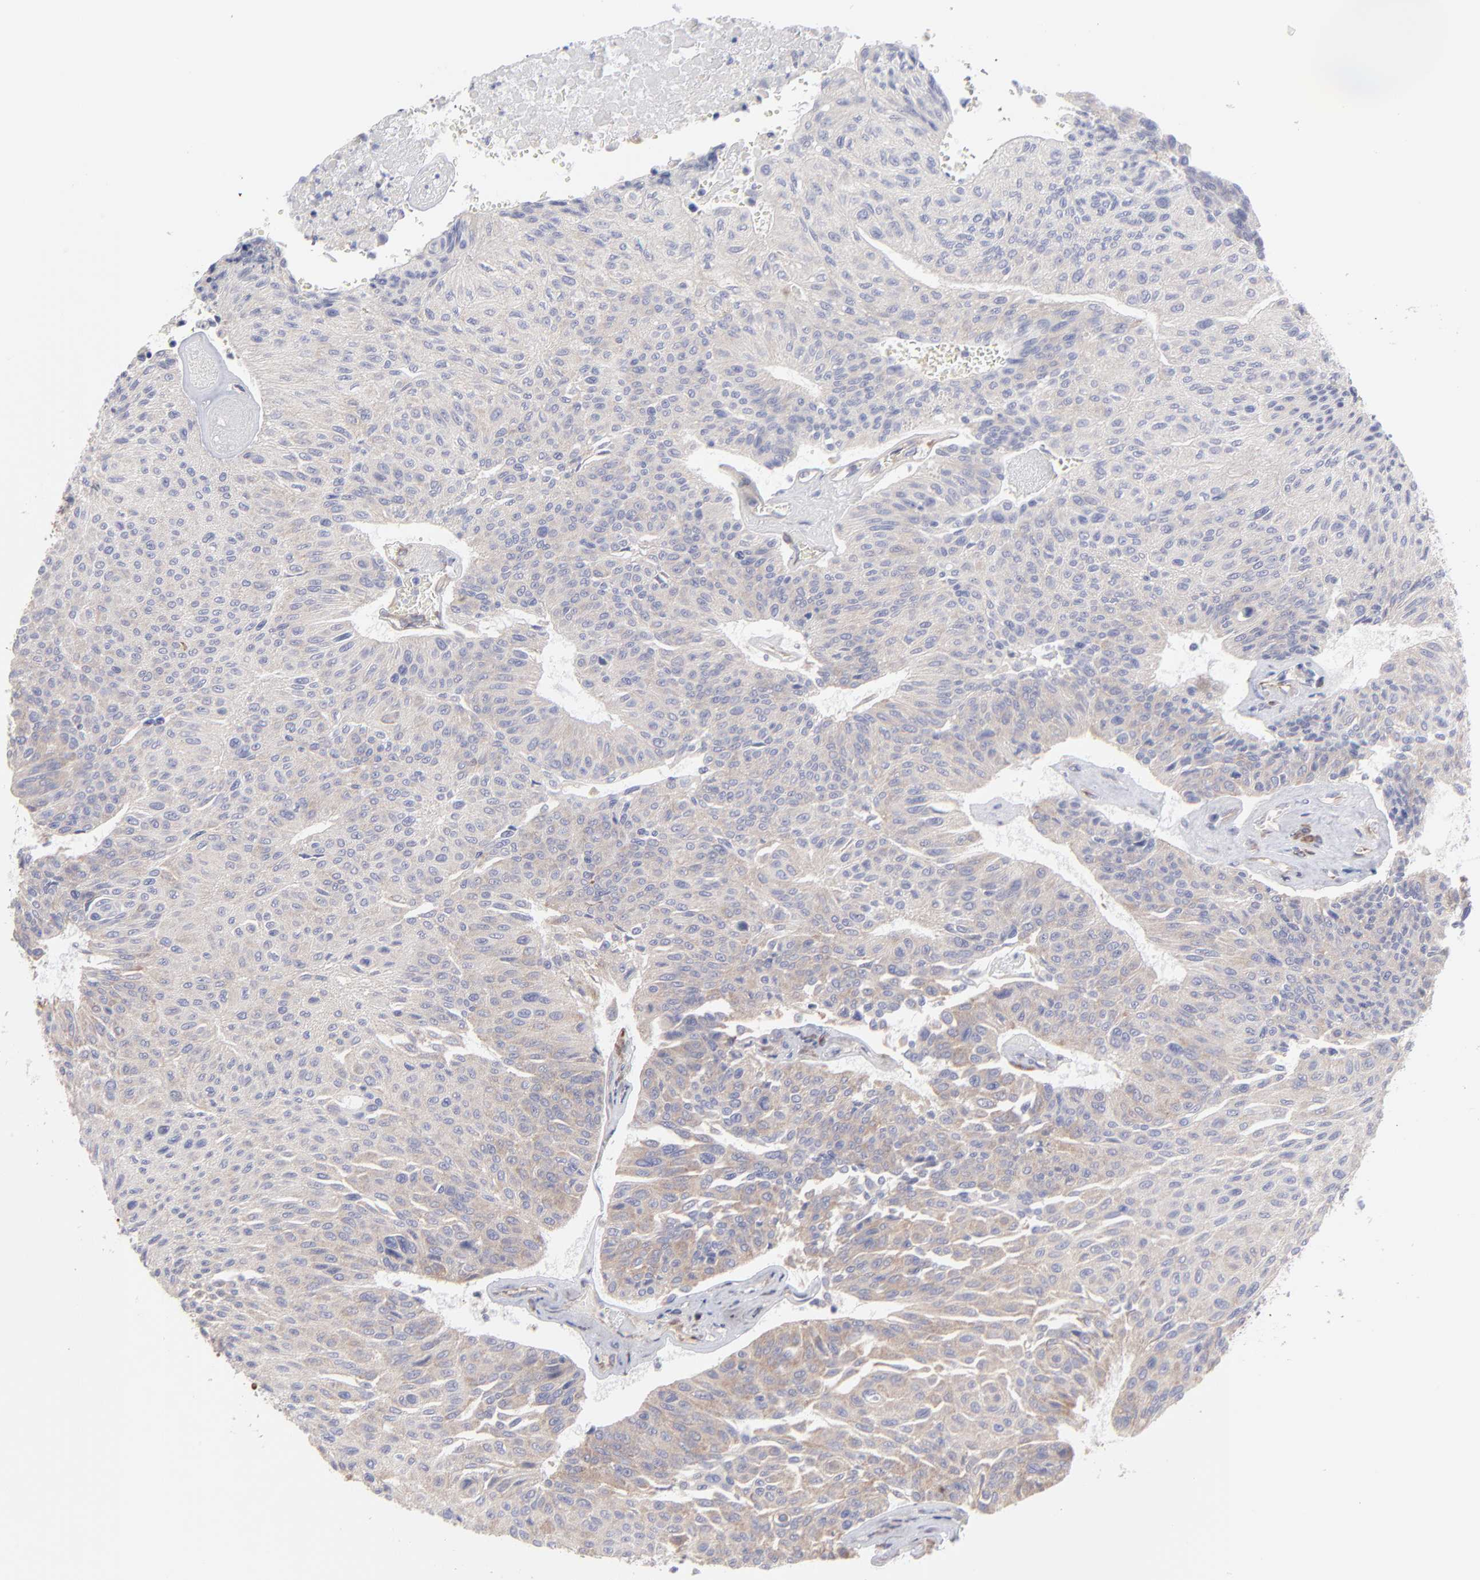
{"staining": {"intensity": "negative", "quantity": "none", "location": "none"}, "tissue": "urothelial cancer", "cell_type": "Tumor cells", "image_type": "cancer", "snomed": [{"axis": "morphology", "description": "Urothelial carcinoma, High grade"}, {"axis": "topography", "description": "Urinary bladder"}], "caption": "A high-resolution histopathology image shows IHC staining of urothelial cancer, which exhibits no significant staining in tumor cells. Brightfield microscopy of immunohistochemistry stained with DAB (brown) and hematoxylin (blue), captured at high magnification.", "gene": "RPLP0", "patient": {"sex": "male", "age": 66}}